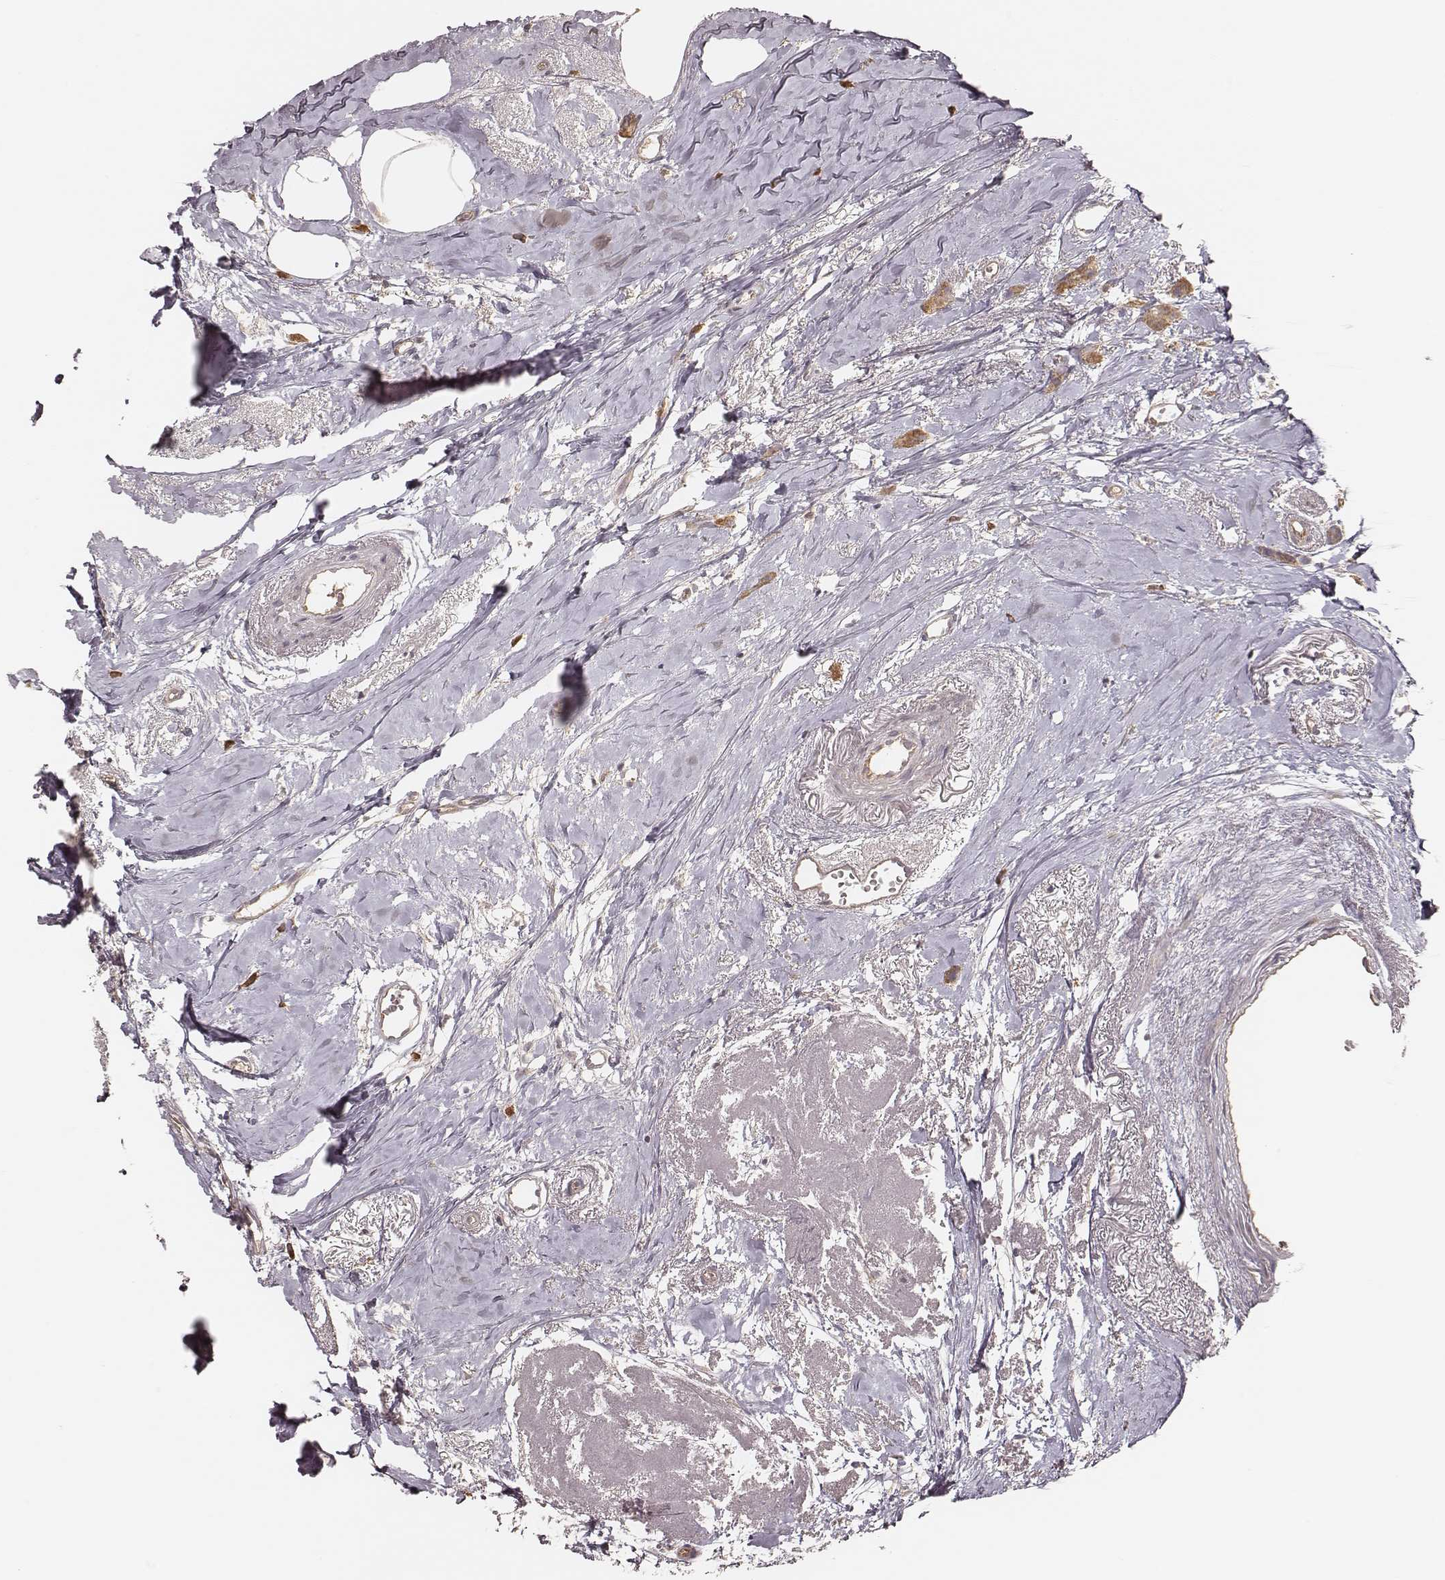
{"staining": {"intensity": "moderate", "quantity": ">75%", "location": "cytoplasmic/membranous"}, "tissue": "breast cancer", "cell_type": "Tumor cells", "image_type": "cancer", "snomed": [{"axis": "morphology", "description": "Duct carcinoma"}, {"axis": "topography", "description": "Breast"}], "caption": "Protein analysis of breast cancer tissue reveals moderate cytoplasmic/membranous staining in about >75% of tumor cells.", "gene": "CARS1", "patient": {"sex": "female", "age": 40}}